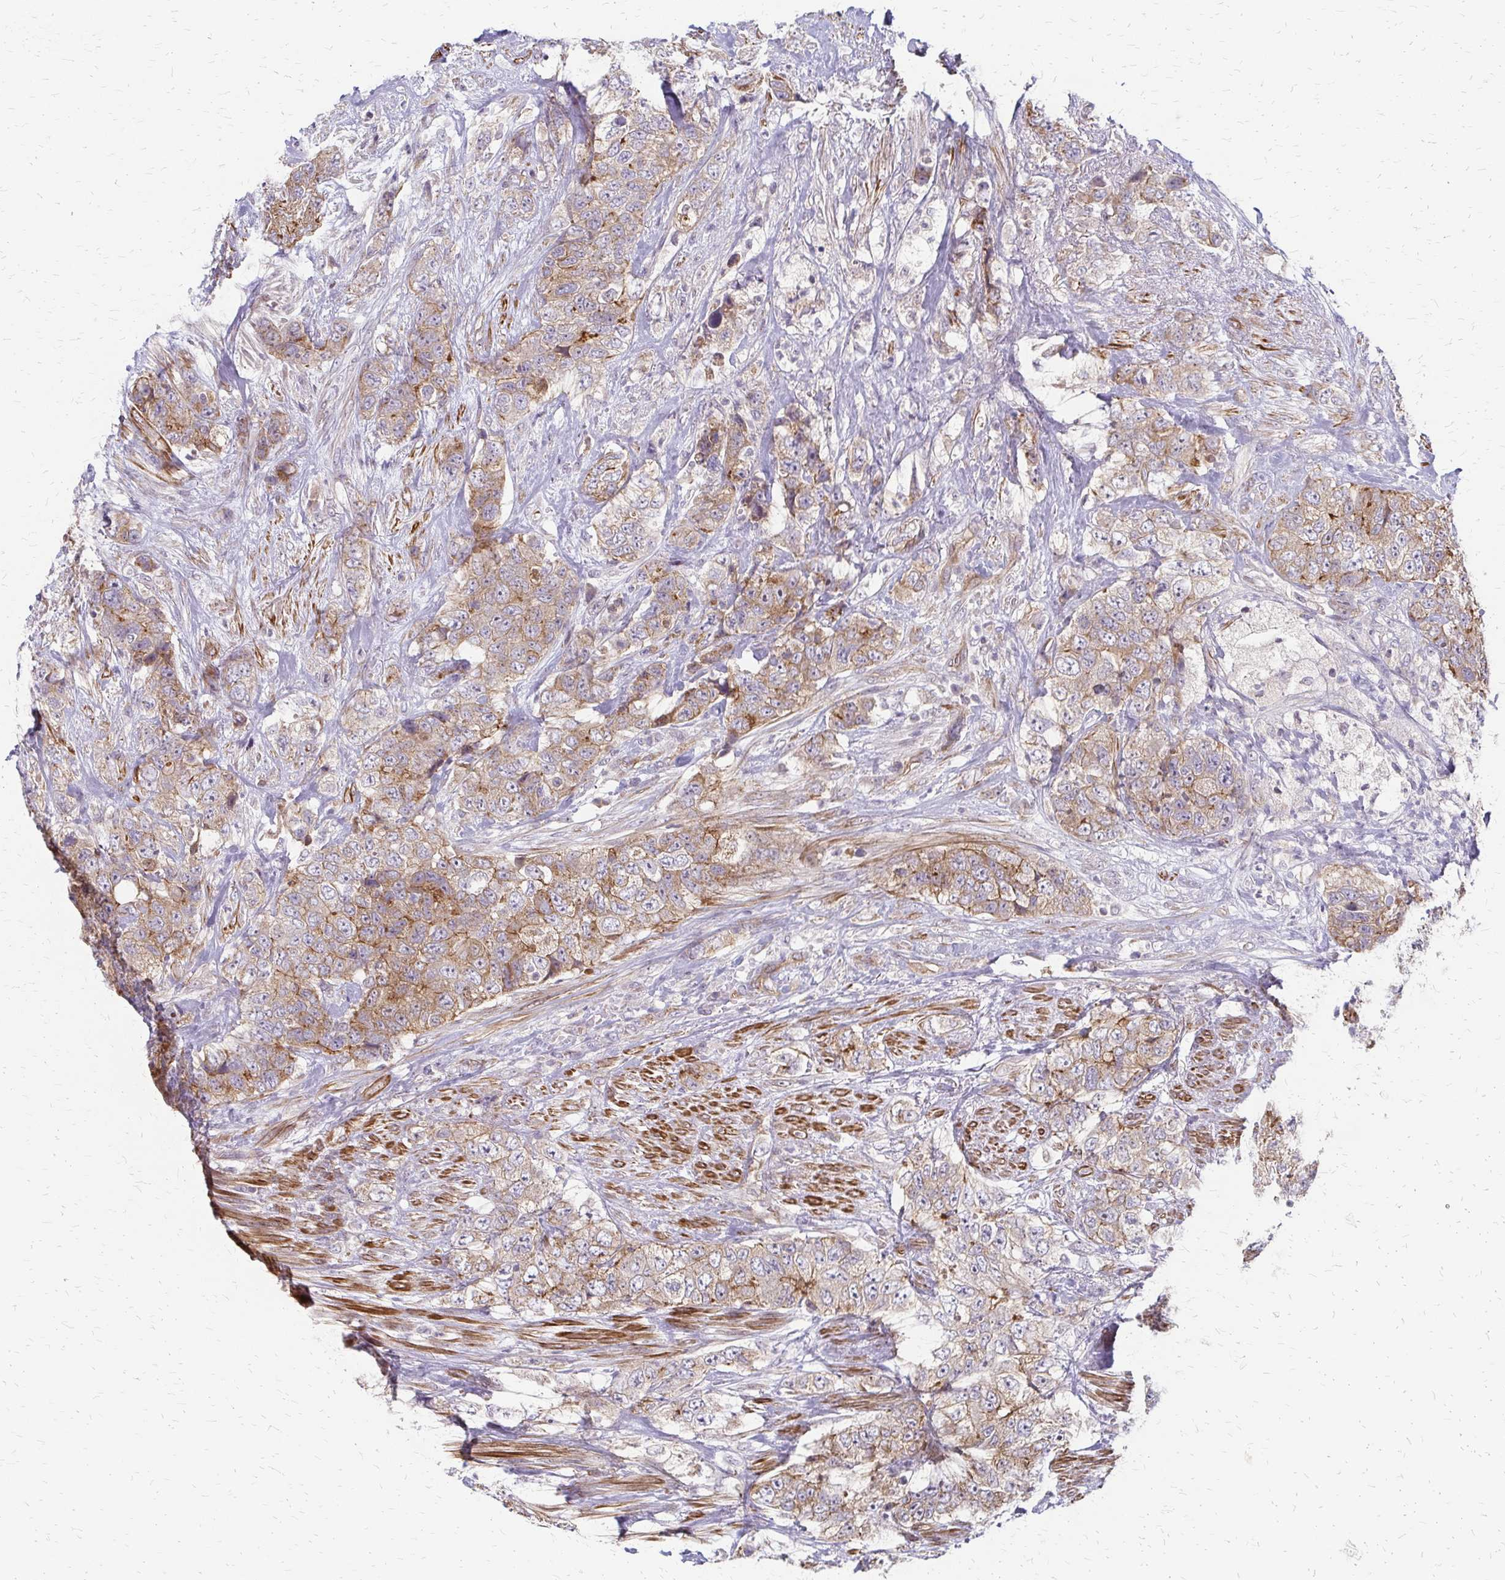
{"staining": {"intensity": "moderate", "quantity": ">75%", "location": "cytoplasmic/membranous"}, "tissue": "urothelial cancer", "cell_type": "Tumor cells", "image_type": "cancer", "snomed": [{"axis": "morphology", "description": "Urothelial carcinoma, High grade"}, {"axis": "topography", "description": "Urinary bladder"}], "caption": "Urothelial cancer tissue reveals moderate cytoplasmic/membranous expression in about >75% of tumor cells, visualized by immunohistochemistry. (DAB = brown stain, brightfield microscopy at high magnification).", "gene": "ZNF383", "patient": {"sex": "female", "age": 78}}